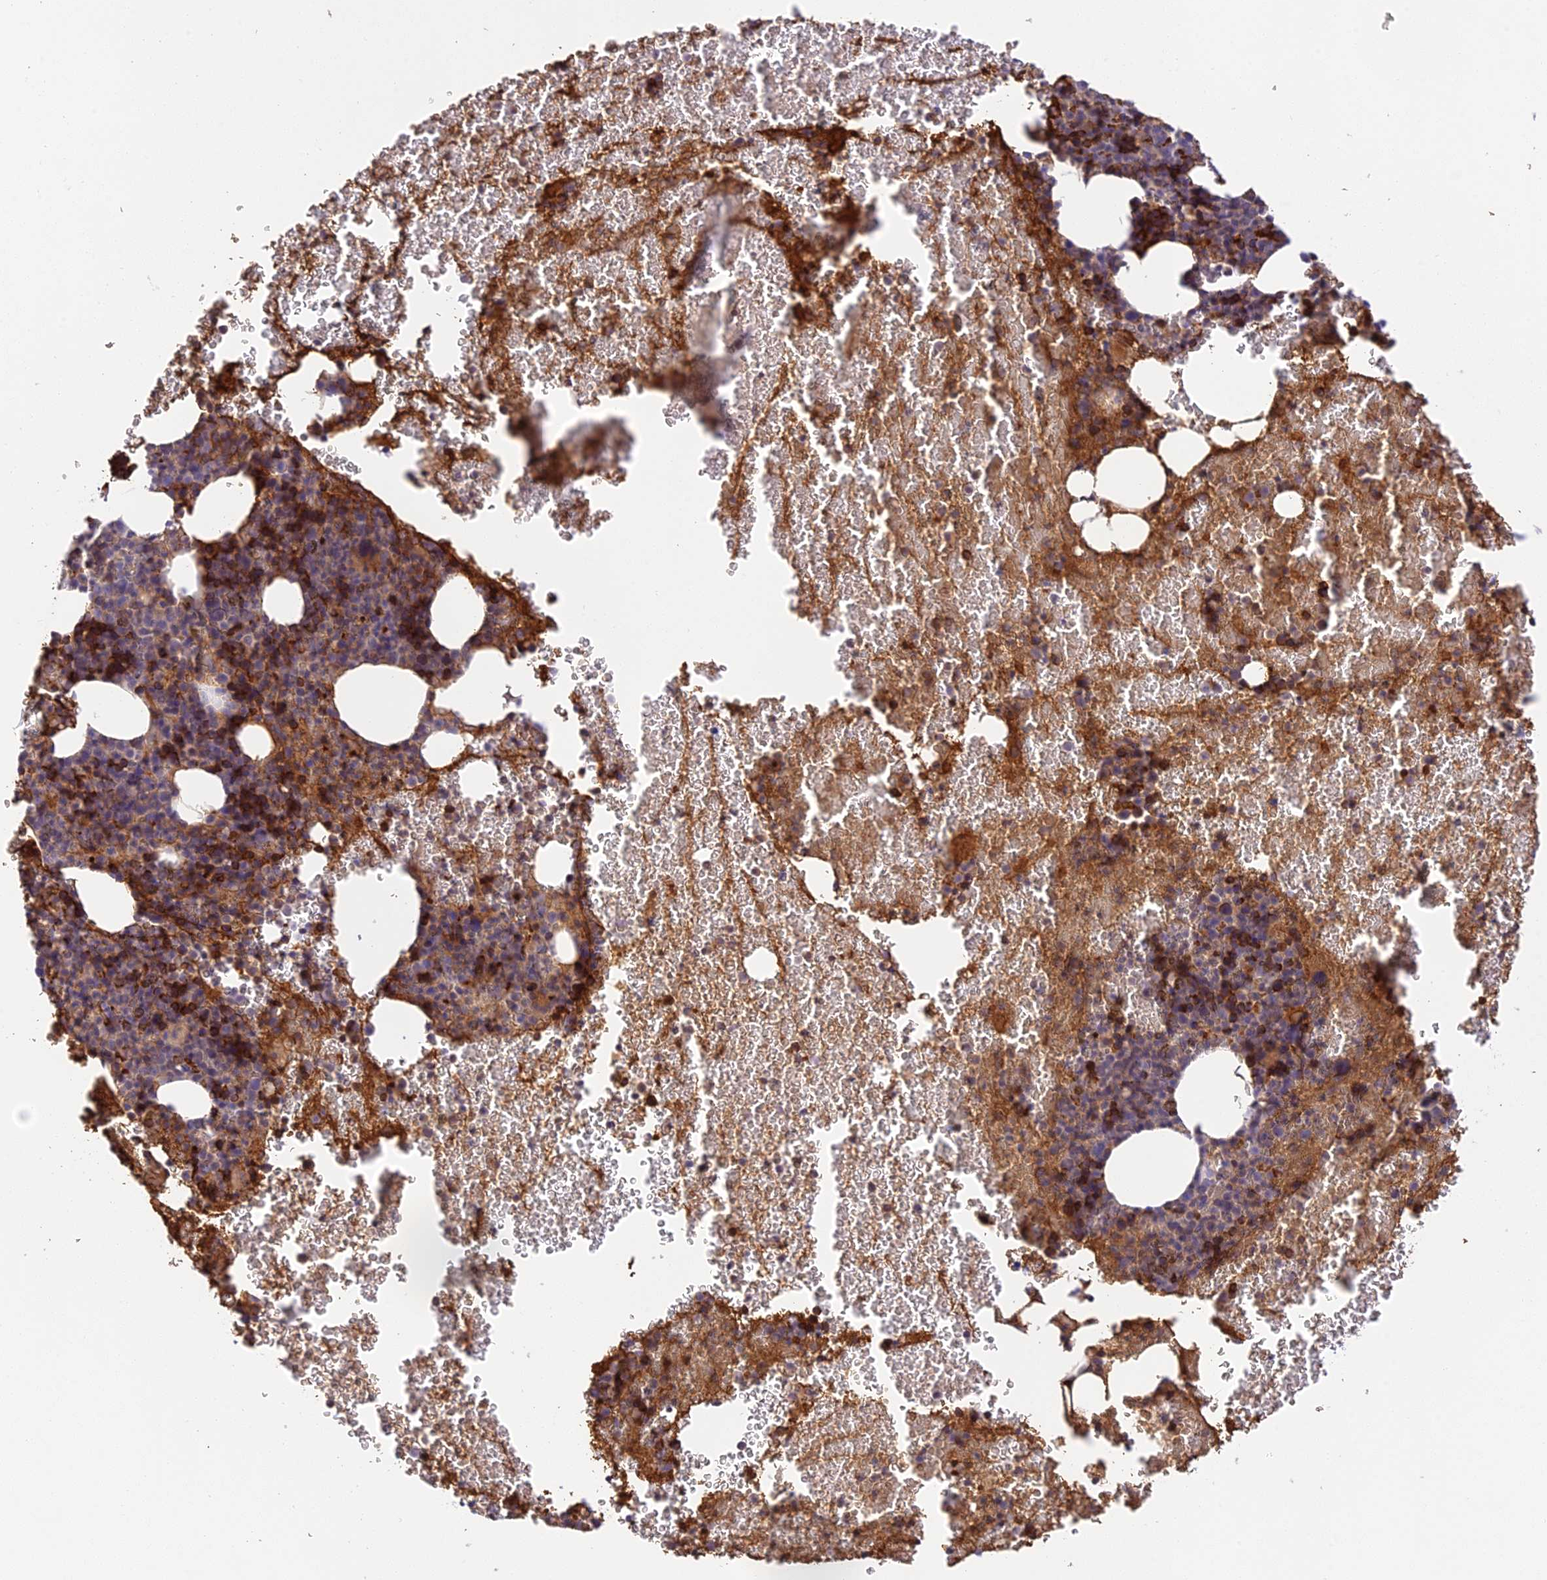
{"staining": {"intensity": "strong", "quantity": "<25%", "location": "cytoplasmic/membranous"}, "tissue": "bone marrow", "cell_type": "Hematopoietic cells", "image_type": "normal", "snomed": [{"axis": "morphology", "description": "Normal tissue, NOS"}, {"axis": "topography", "description": "Bone marrow"}], "caption": "The histopathology image shows staining of normal bone marrow, revealing strong cytoplasmic/membranous protein staining (brown color) within hematopoietic cells.", "gene": "HDHD2", "patient": {"sex": "female", "age": 48}}